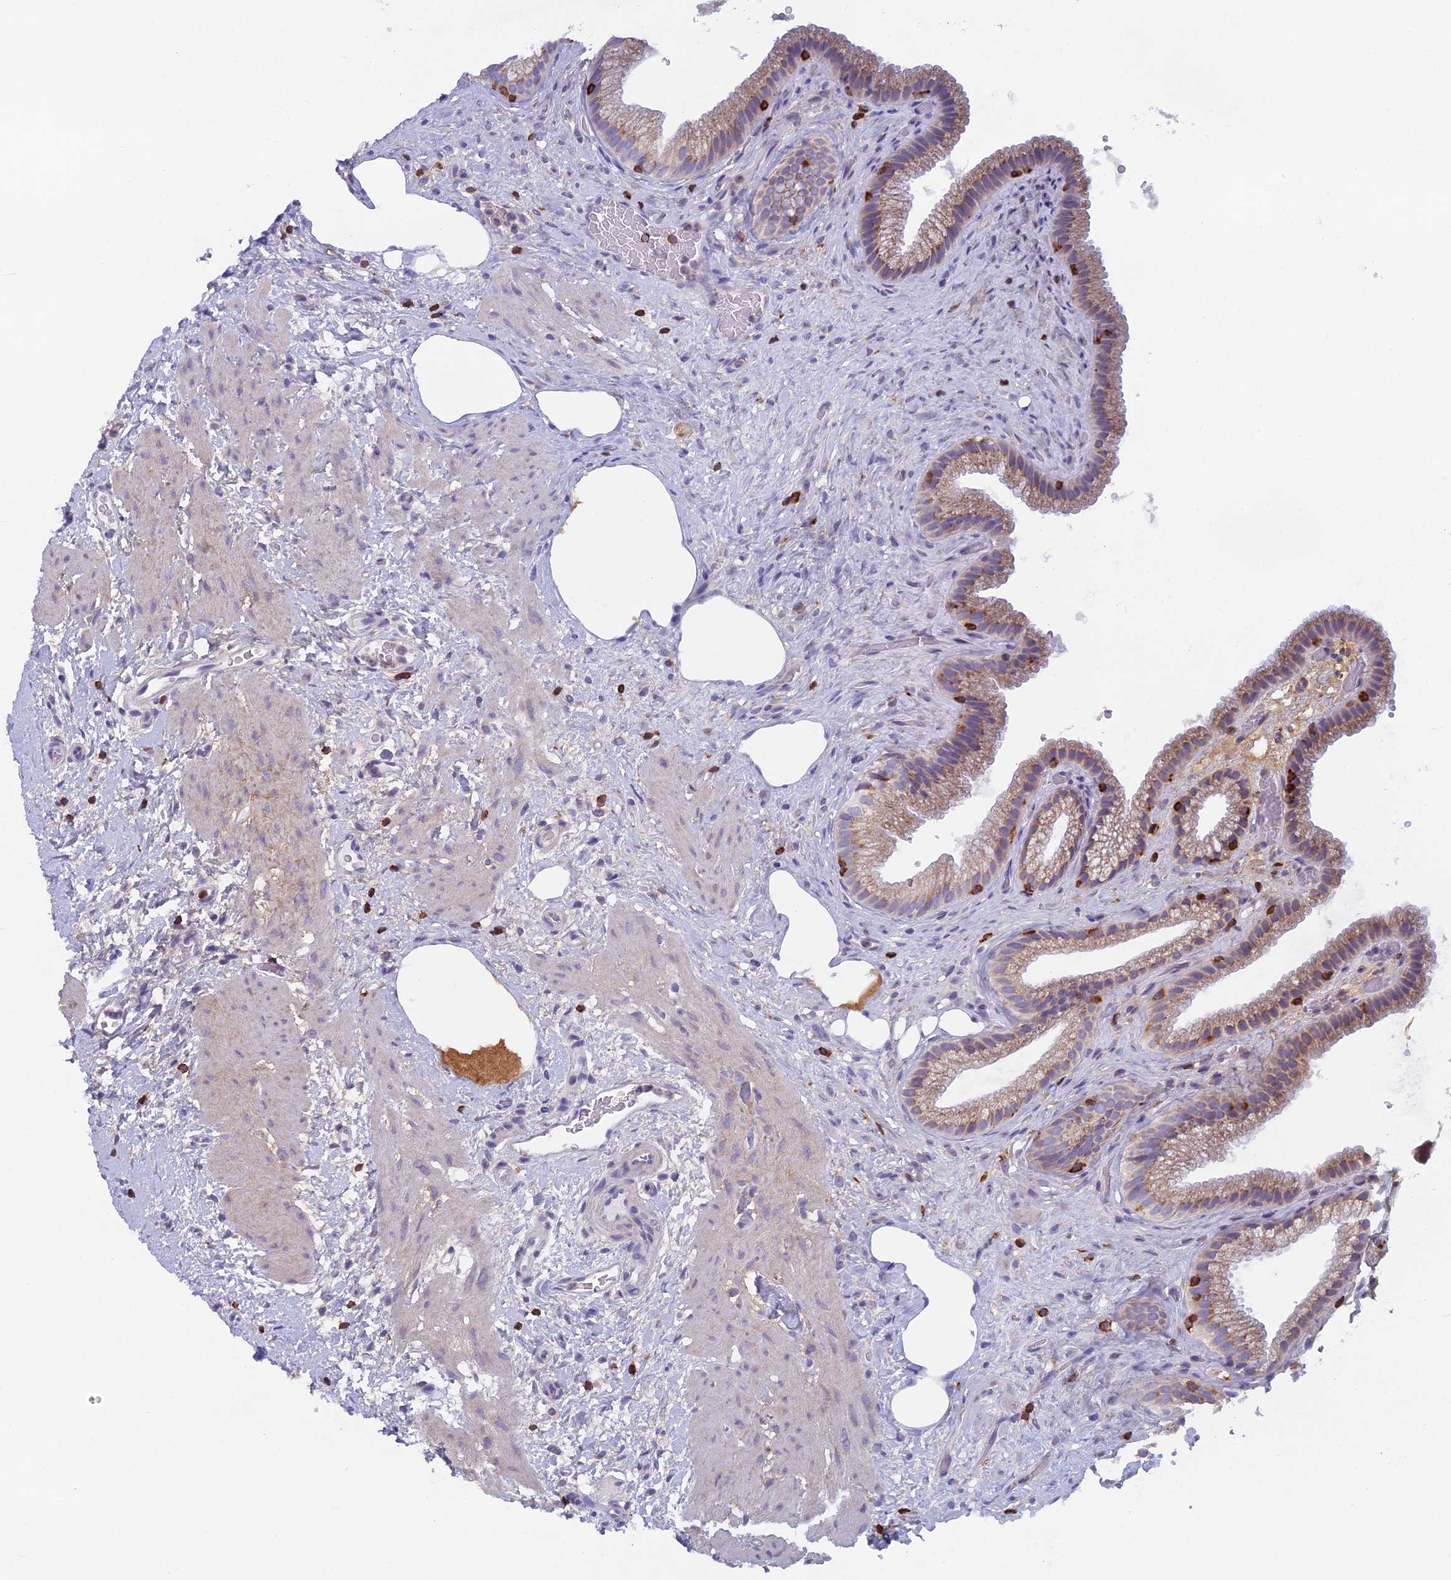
{"staining": {"intensity": "moderate", "quantity": ">75%", "location": "cytoplasmic/membranous"}, "tissue": "gallbladder", "cell_type": "Glandular cells", "image_type": "normal", "snomed": [{"axis": "morphology", "description": "Normal tissue, NOS"}, {"axis": "morphology", "description": "Inflammation, NOS"}, {"axis": "topography", "description": "Gallbladder"}], "caption": "Moderate cytoplasmic/membranous expression is identified in approximately >75% of glandular cells in normal gallbladder.", "gene": "ABI3BP", "patient": {"sex": "male", "age": 51}}